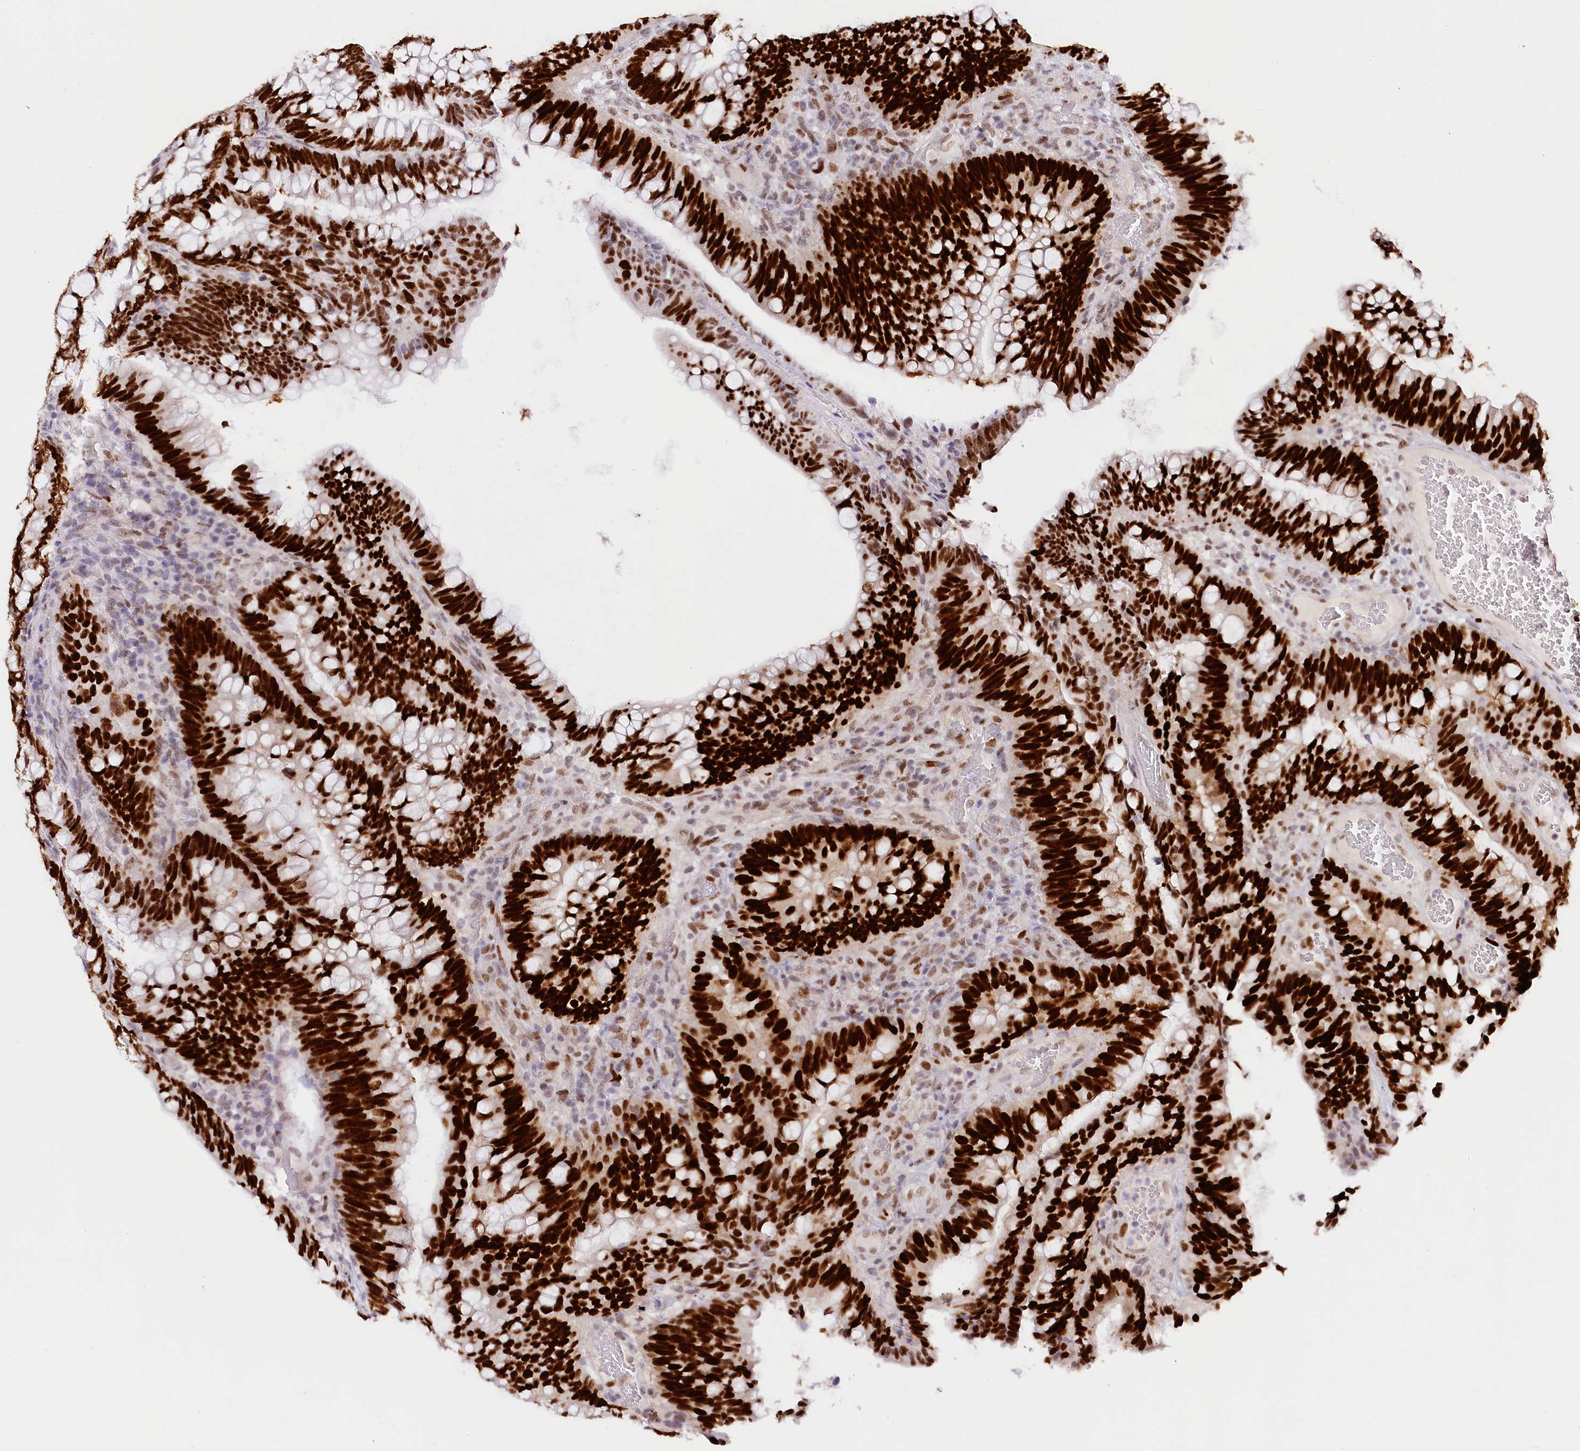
{"staining": {"intensity": "strong", "quantity": ">75%", "location": "nuclear"}, "tissue": "colorectal cancer", "cell_type": "Tumor cells", "image_type": "cancer", "snomed": [{"axis": "morphology", "description": "Adenocarcinoma, NOS"}, {"axis": "topography", "description": "Colon"}], "caption": "Protein staining by immunohistochemistry shows strong nuclear expression in about >75% of tumor cells in colorectal cancer (adenocarcinoma). Ihc stains the protein of interest in brown and the nuclei are stained blue.", "gene": "TP53", "patient": {"sex": "female", "age": 66}}